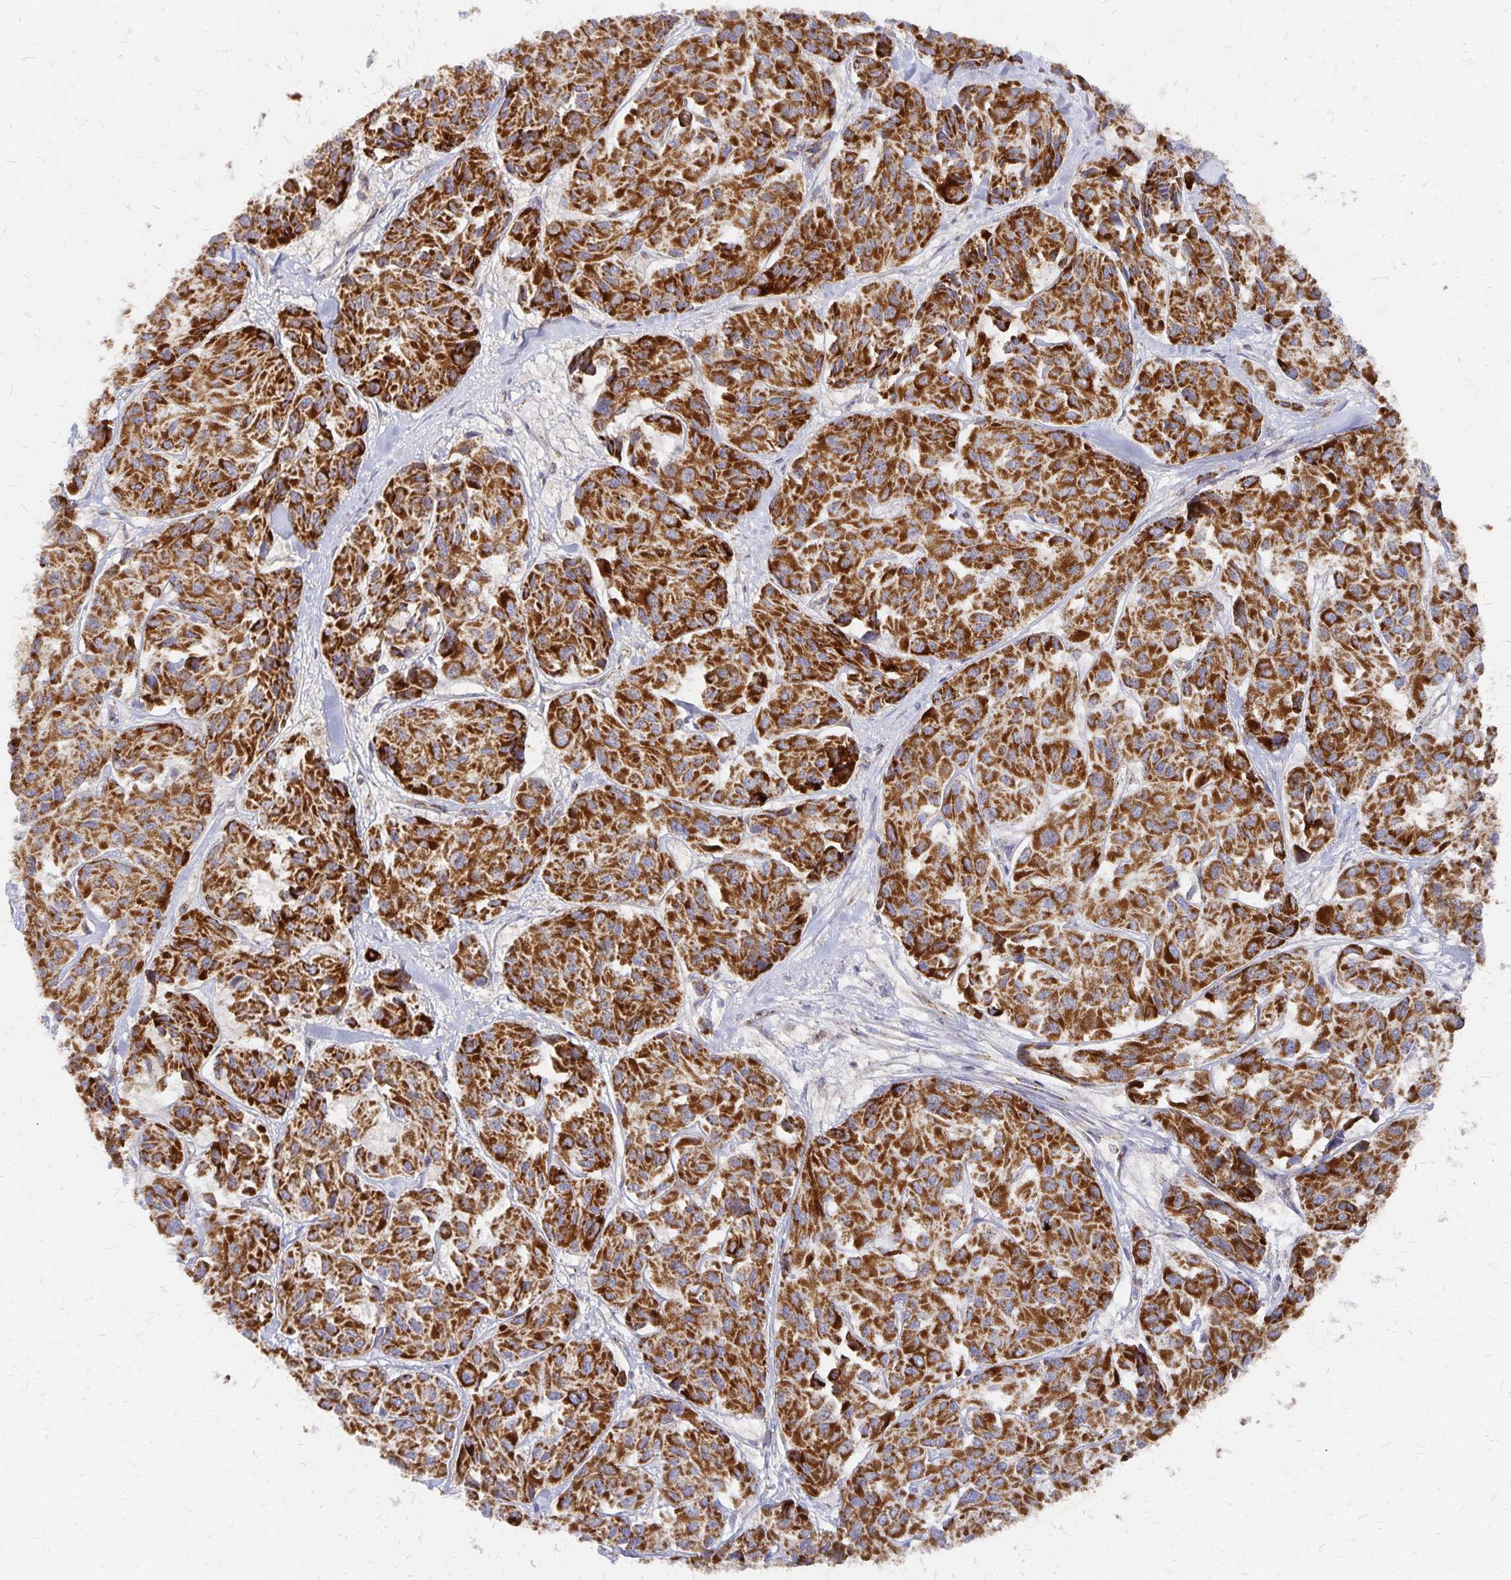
{"staining": {"intensity": "strong", "quantity": ">75%", "location": "cytoplasmic/membranous"}, "tissue": "melanoma", "cell_type": "Tumor cells", "image_type": "cancer", "snomed": [{"axis": "morphology", "description": "Malignant melanoma, NOS"}, {"axis": "topography", "description": "Skin"}], "caption": "Protein analysis of melanoma tissue shows strong cytoplasmic/membranous positivity in approximately >75% of tumor cells.", "gene": "STOML2", "patient": {"sex": "female", "age": 66}}